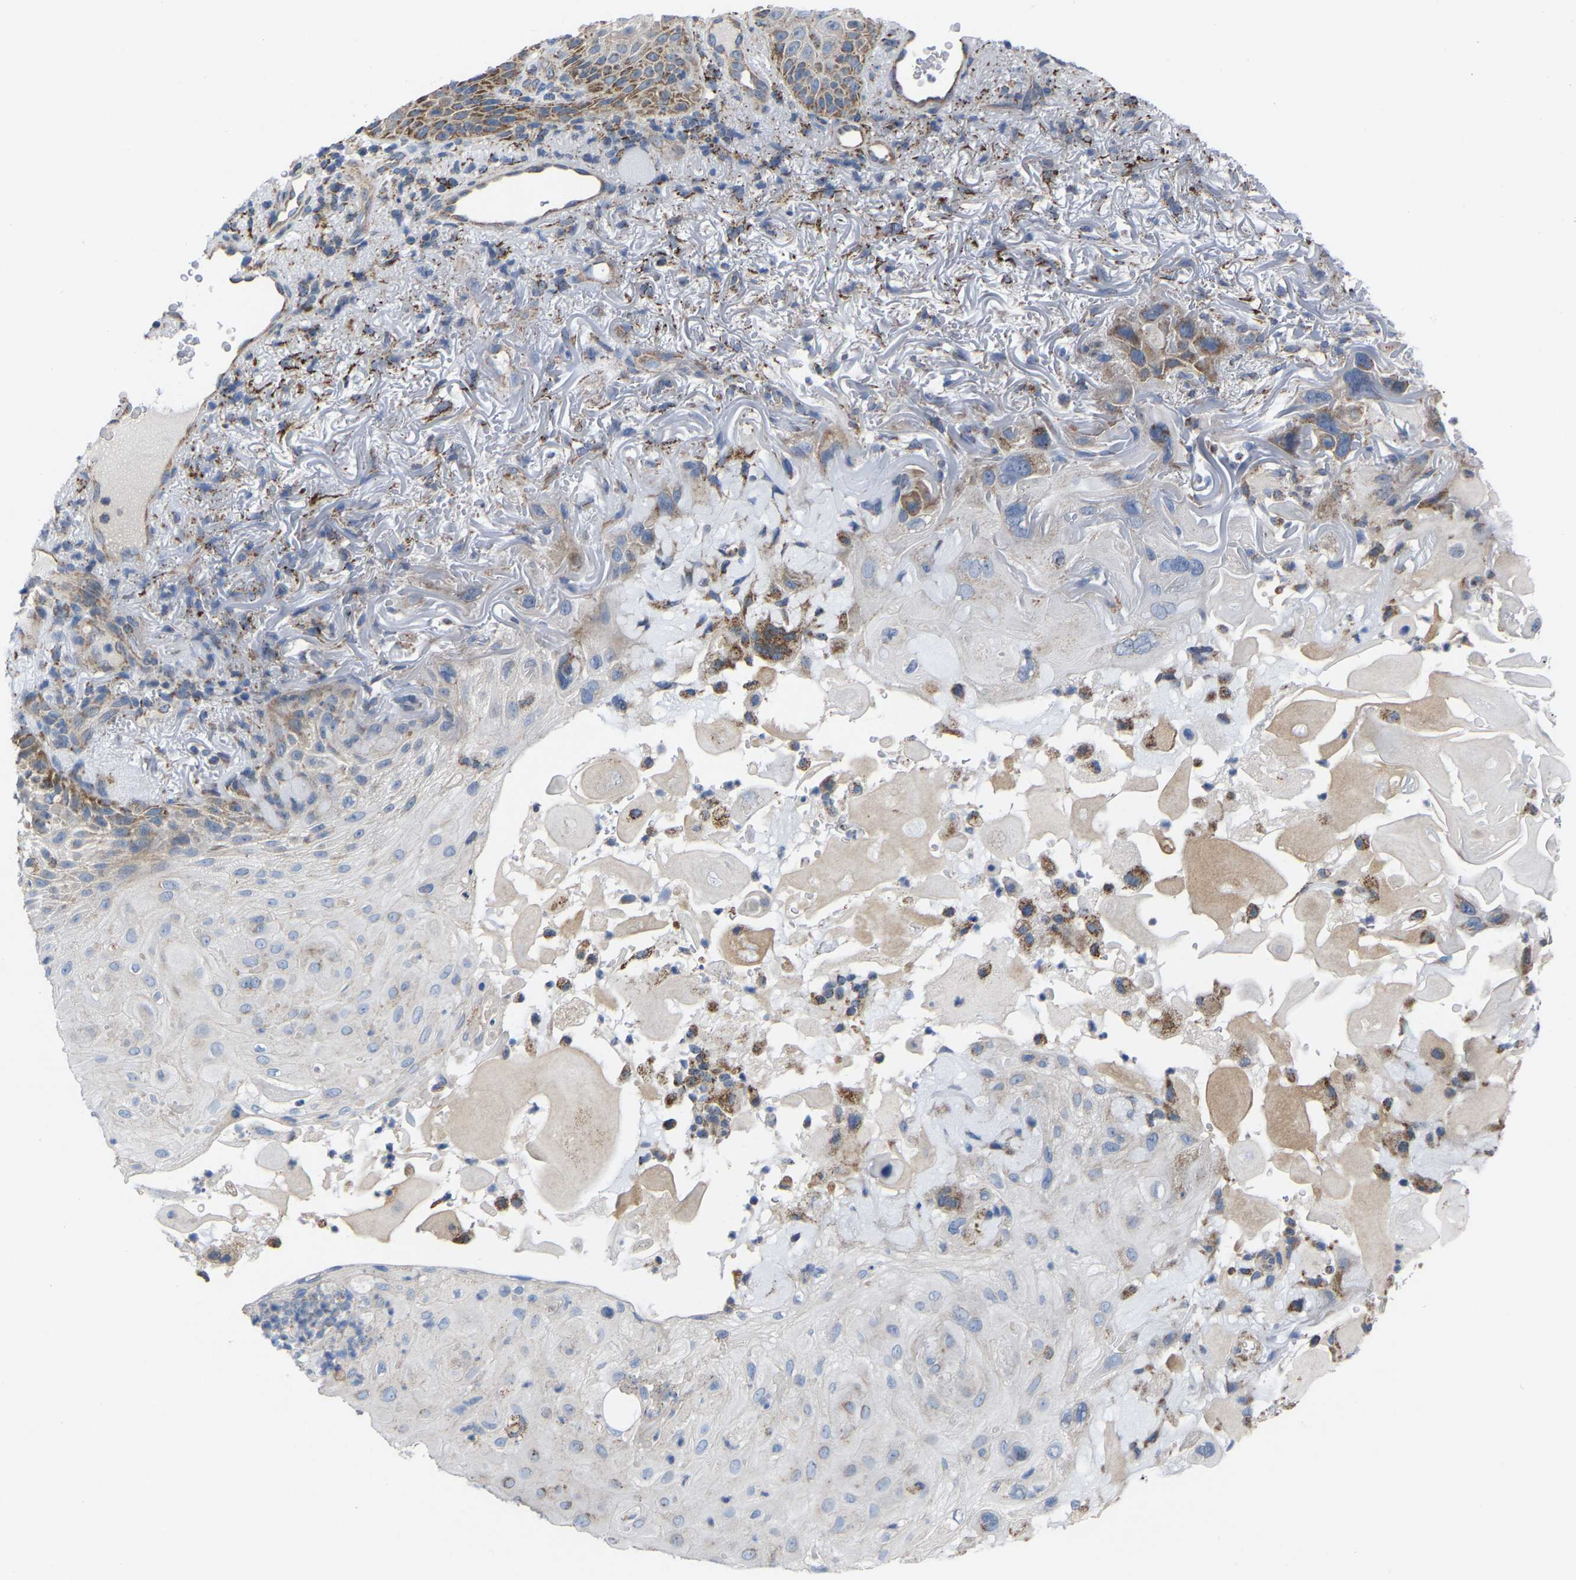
{"staining": {"intensity": "moderate", "quantity": "<25%", "location": "cytoplasmic/membranous"}, "tissue": "skin cancer", "cell_type": "Tumor cells", "image_type": "cancer", "snomed": [{"axis": "morphology", "description": "Squamous cell carcinoma, NOS"}, {"axis": "topography", "description": "Skin"}], "caption": "Skin cancer (squamous cell carcinoma) was stained to show a protein in brown. There is low levels of moderate cytoplasmic/membranous positivity in approximately <25% of tumor cells.", "gene": "BCL10", "patient": {"sex": "female", "age": 77}}